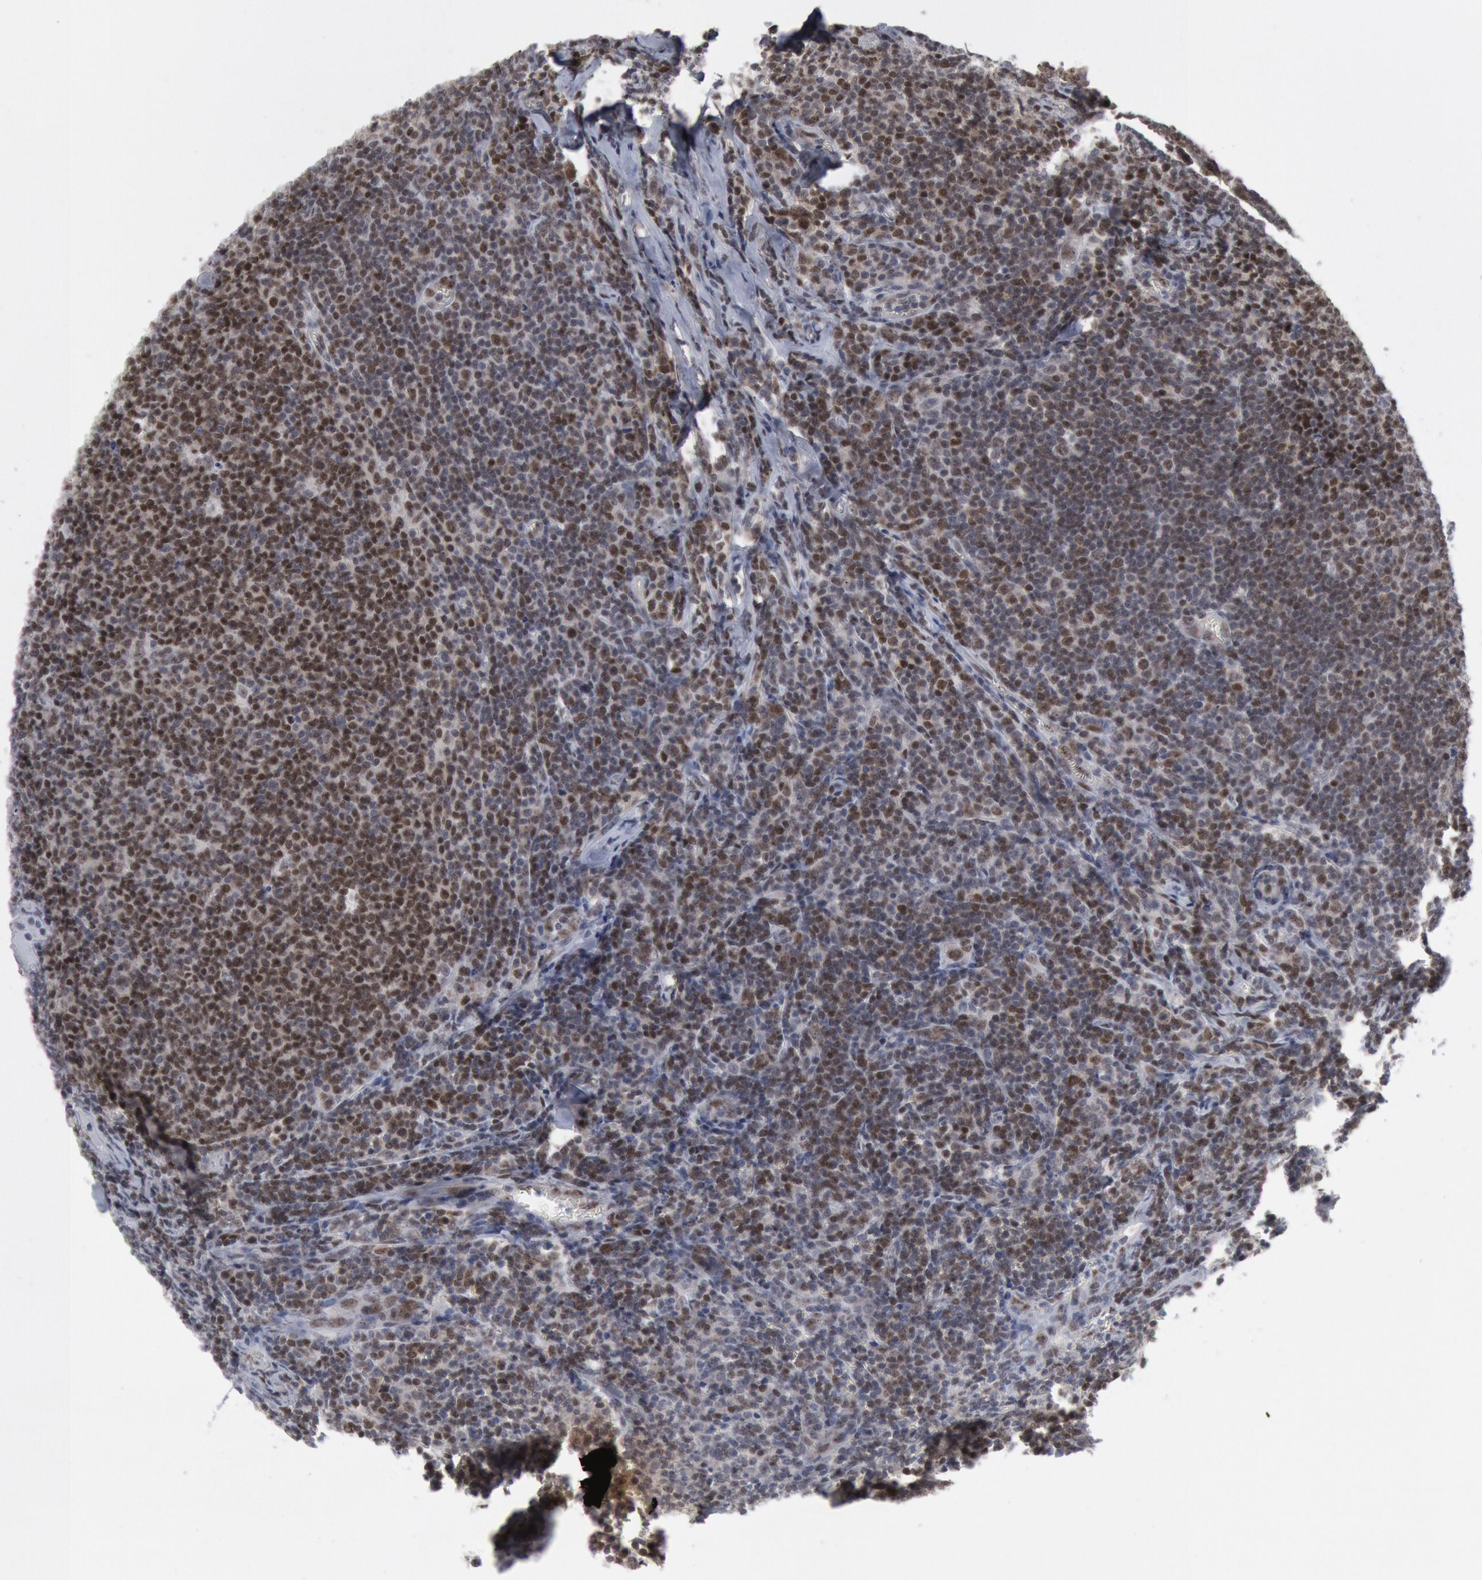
{"staining": {"intensity": "weak", "quantity": ">75%", "location": "nuclear"}, "tissue": "lymphoma", "cell_type": "Tumor cells", "image_type": "cancer", "snomed": [{"axis": "morphology", "description": "Malignant lymphoma, non-Hodgkin's type, Low grade"}, {"axis": "topography", "description": "Lymph node"}], "caption": "Low-grade malignant lymphoma, non-Hodgkin's type stained with immunohistochemistry displays weak nuclear expression in approximately >75% of tumor cells.", "gene": "FOXO1", "patient": {"sex": "male", "age": 74}}